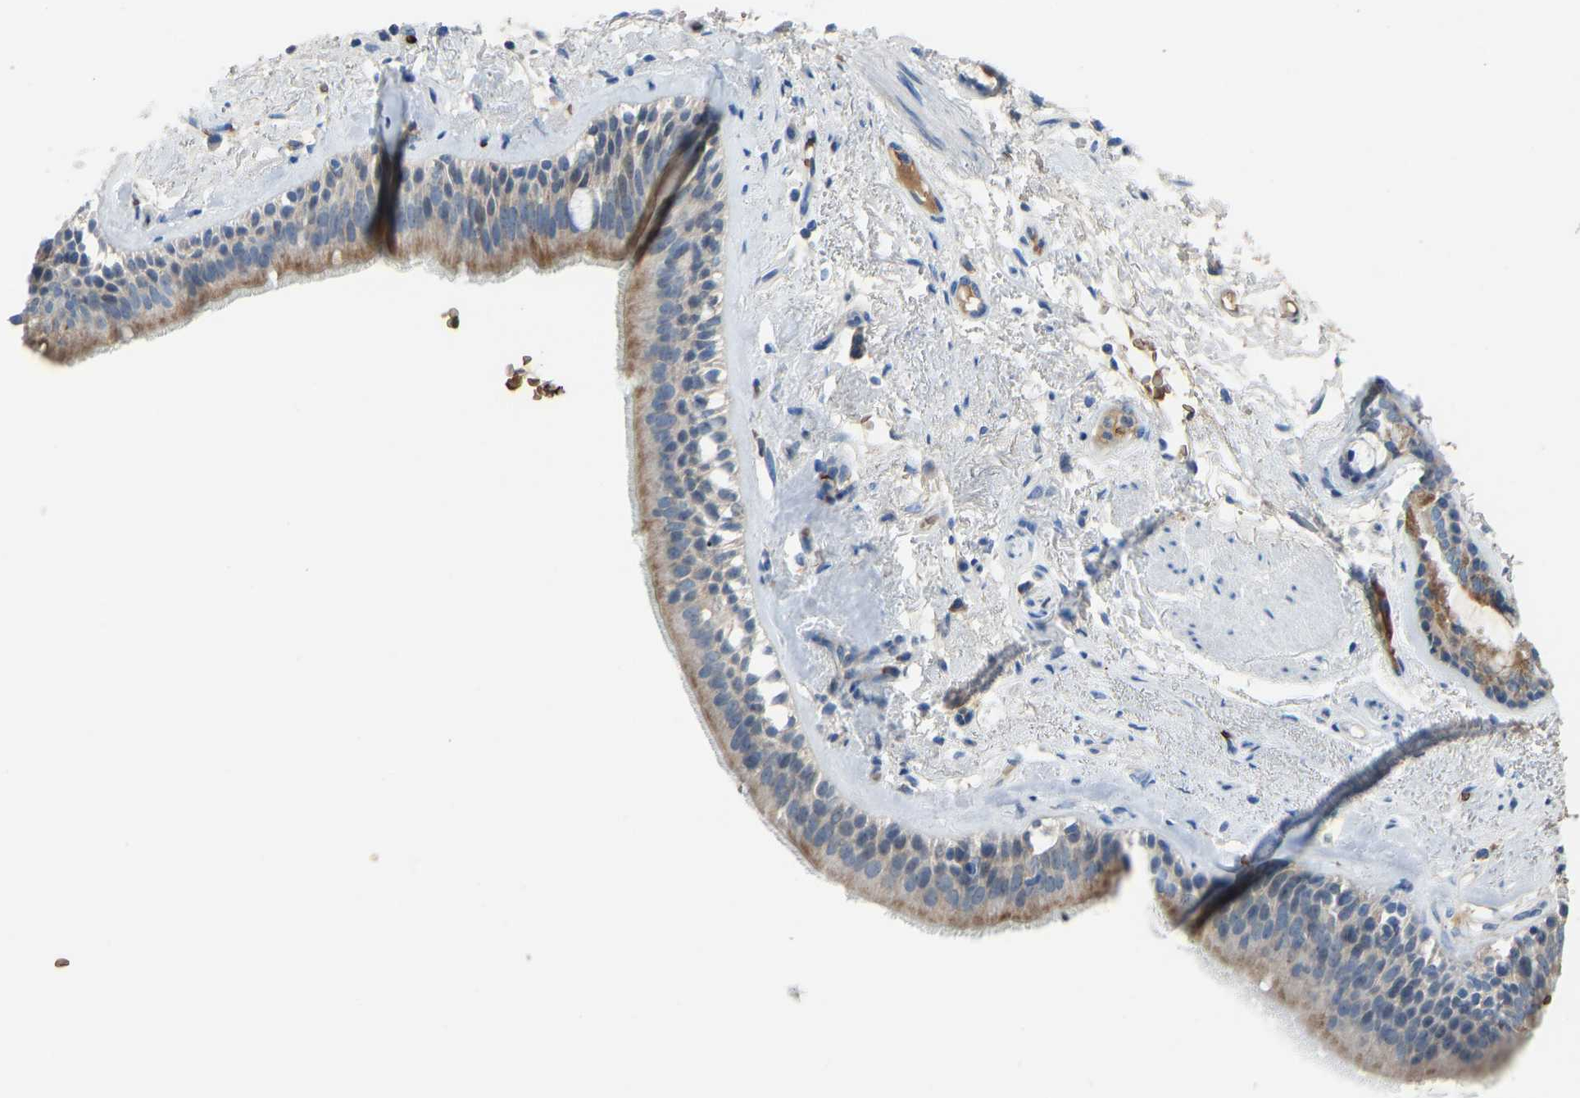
{"staining": {"intensity": "moderate", "quantity": ">75%", "location": "cytoplasmic/membranous"}, "tissue": "bronchus", "cell_type": "Respiratory epithelial cells", "image_type": "normal", "snomed": [{"axis": "morphology", "description": "Normal tissue, NOS"}, {"axis": "topography", "description": "Cartilage tissue"}], "caption": "DAB immunohistochemical staining of unremarkable bronchus reveals moderate cytoplasmic/membranous protein staining in approximately >75% of respiratory epithelial cells. The protein is shown in brown color, while the nuclei are stained blue.", "gene": "PIGS", "patient": {"sex": "female", "age": 63}}